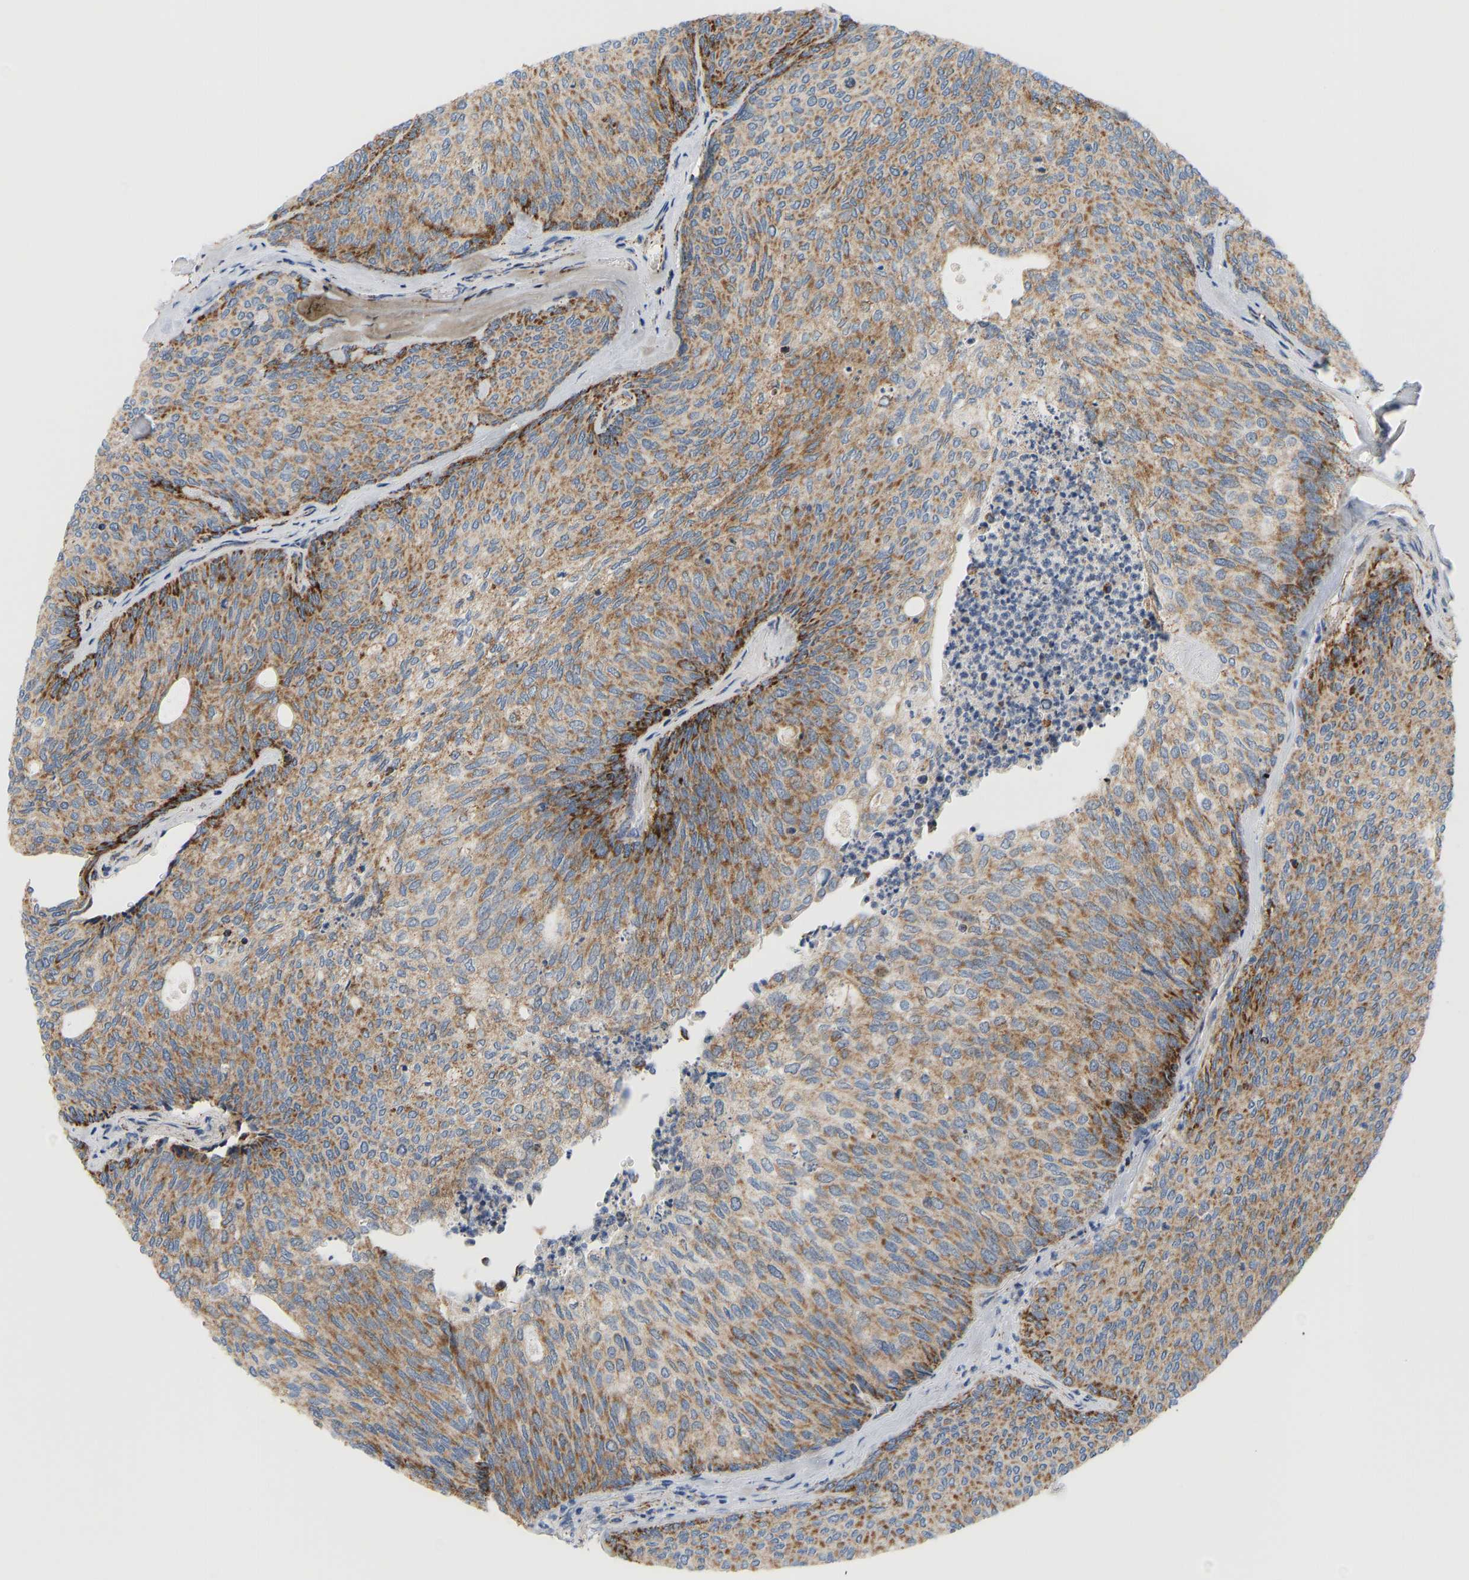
{"staining": {"intensity": "moderate", "quantity": ">75%", "location": "cytoplasmic/membranous"}, "tissue": "urothelial cancer", "cell_type": "Tumor cells", "image_type": "cancer", "snomed": [{"axis": "morphology", "description": "Urothelial carcinoma, Low grade"}, {"axis": "topography", "description": "Urinary bladder"}], "caption": "Human urothelial cancer stained for a protein (brown) demonstrates moderate cytoplasmic/membranous positive positivity in approximately >75% of tumor cells.", "gene": "GPSM2", "patient": {"sex": "female", "age": 79}}